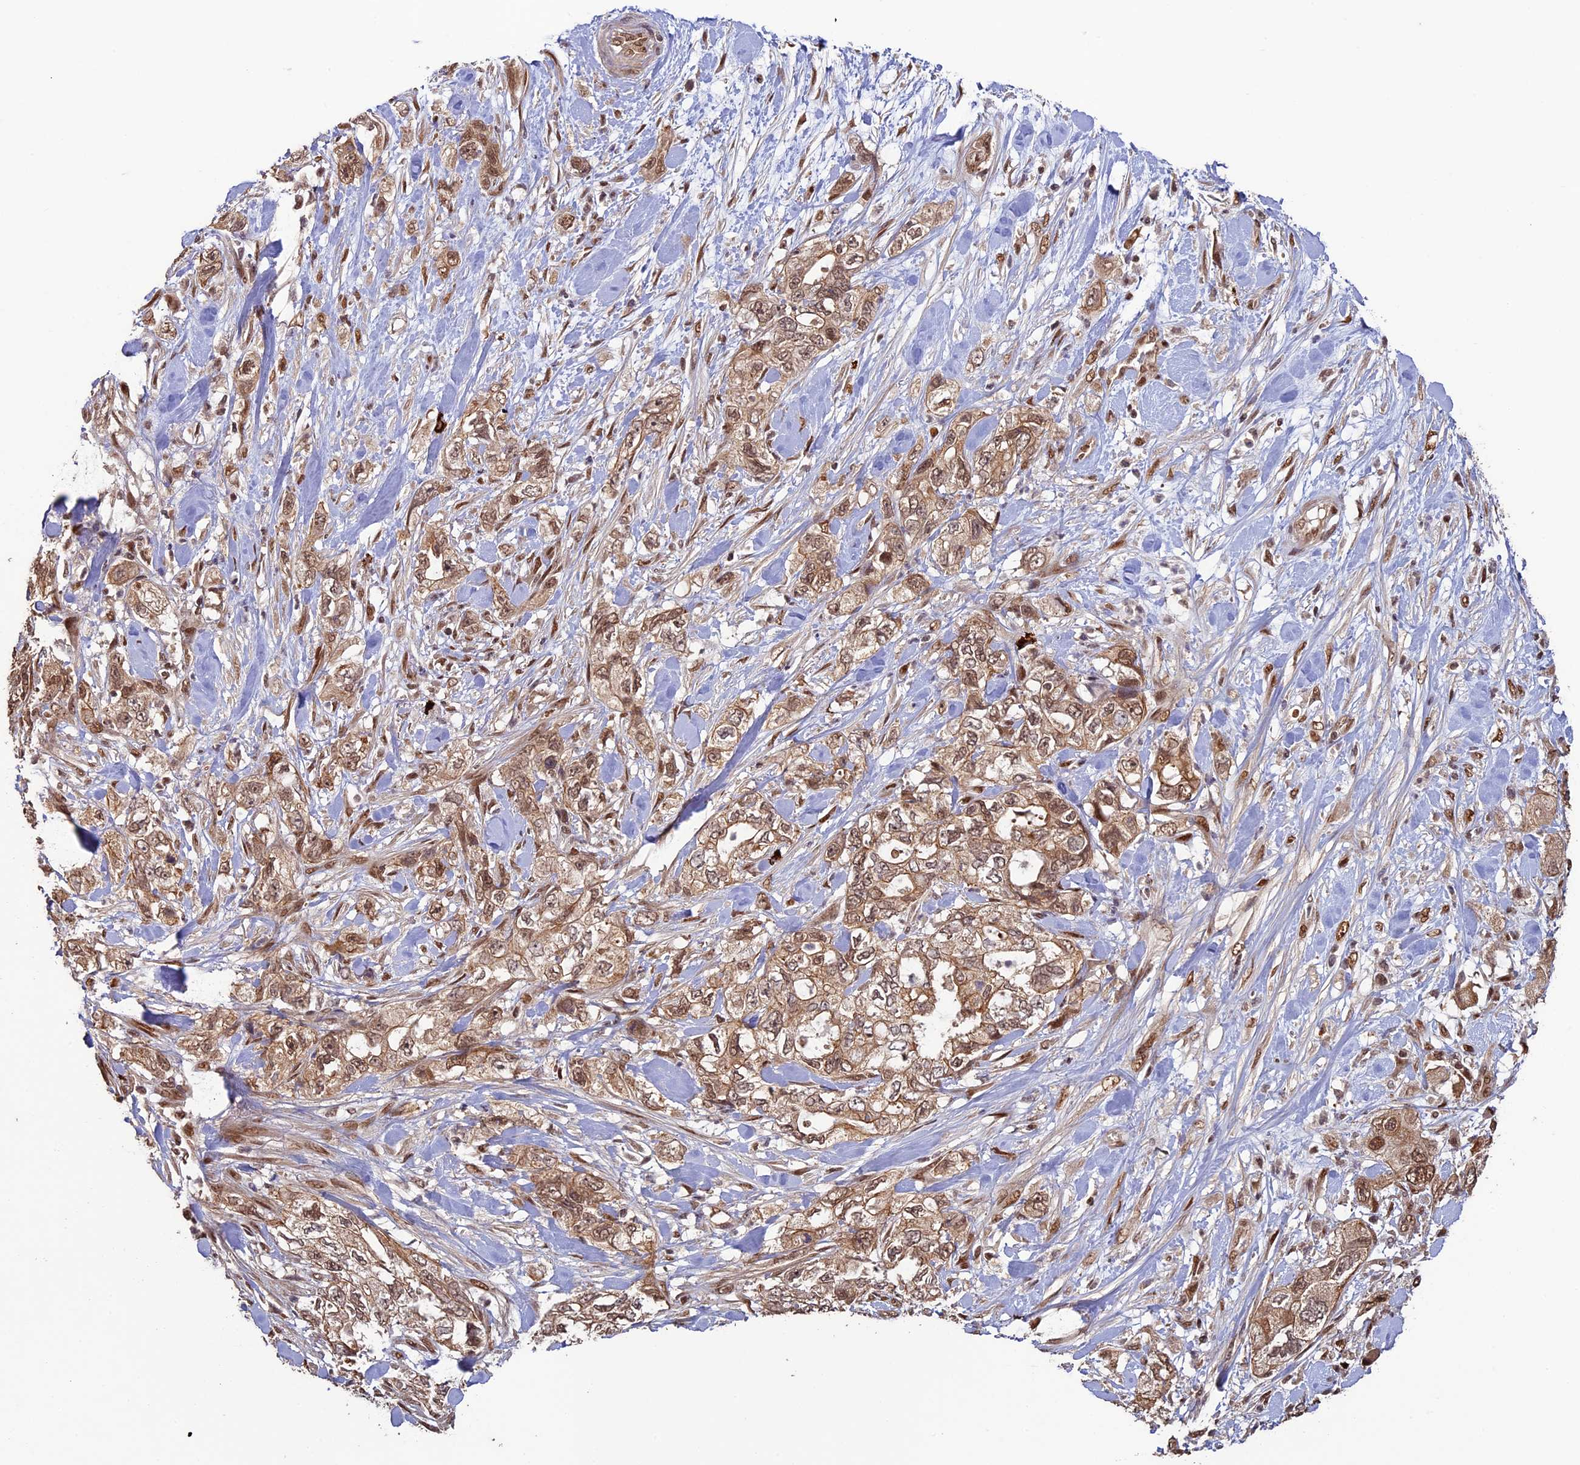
{"staining": {"intensity": "moderate", "quantity": ">75%", "location": "cytoplasmic/membranous,nuclear"}, "tissue": "pancreatic cancer", "cell_type": "Tumor cells", "image_type": "cancer", "snomed": [{"axis": "morphology", "description": "Adenocarcinoma, NOS"}, {"axis": "topography", "description": "Pancreas"}], "caption": "Immunohistochemistry photomicrograph of neoplastic tissue: human pancreatic adenocarcinoma stained using IHC demonstrates medium levels of moderate protein expression localized specifically in the cytoplasmic/membranous and nuclear of tumor cells, appearing as a cytoplasmic/membranous and nuclear brown color.", "gene": "NAE1", "patient": {"sex": "female", "age": 73}}